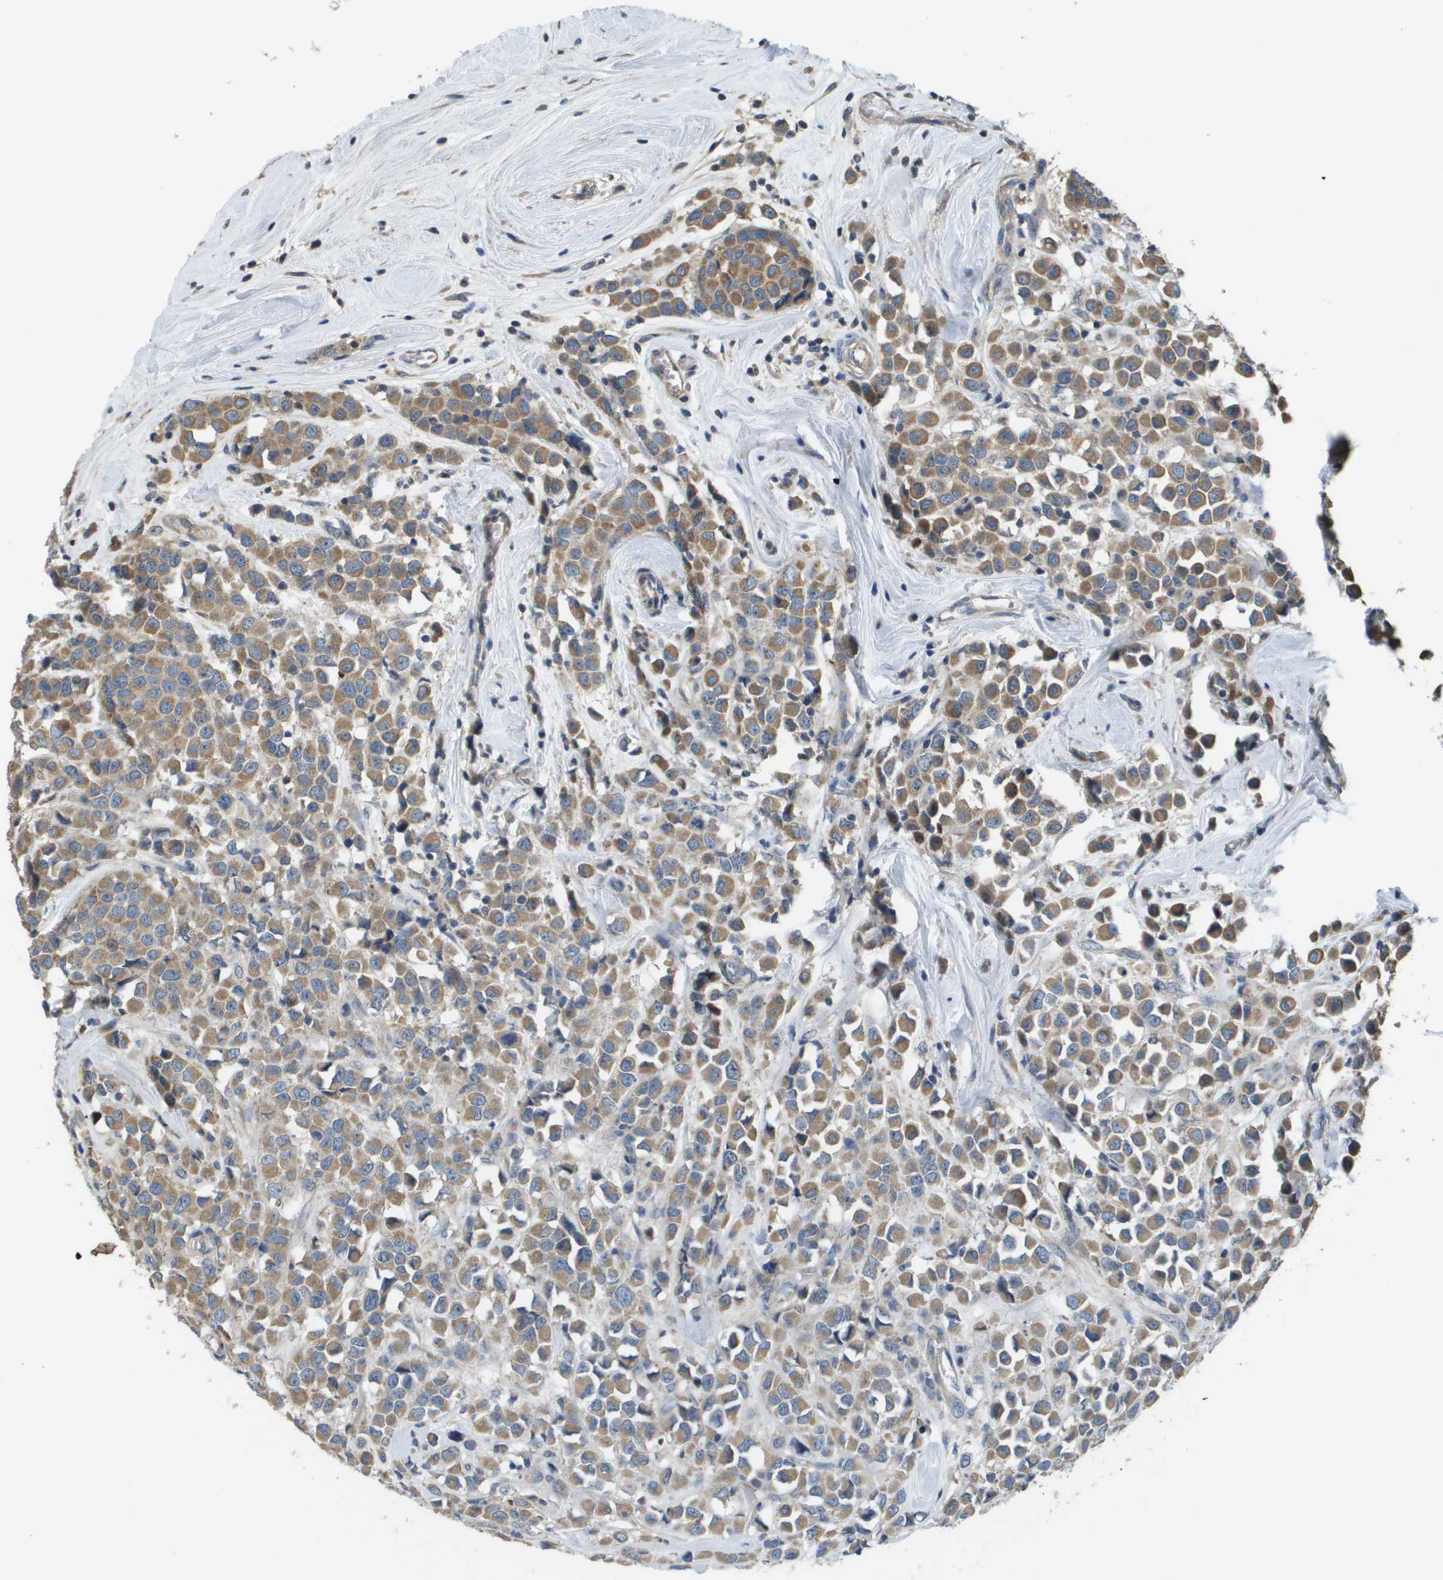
{"staining": {"intensity": "moderate", "quantity": ">75%", "location": "cytoplasmic/membranous"}, "tissue": "breast cancer", "cell_type": "Tumor cells", "image_type": "cancer", "snomed": [{"axis": "morphology", "description": "Duct carcinoma"}, {"axis": "topography", "description": "Breast"}], "caption": "Approximately >75% of tumor cells in intraductal carcinoma (breast) reveal moderate cytoplasmic/membranous protein expression as visualized by brown immunohistochemical staining.", "gene": "KRT23", "patient": {"sex": "female", "age": 61}}